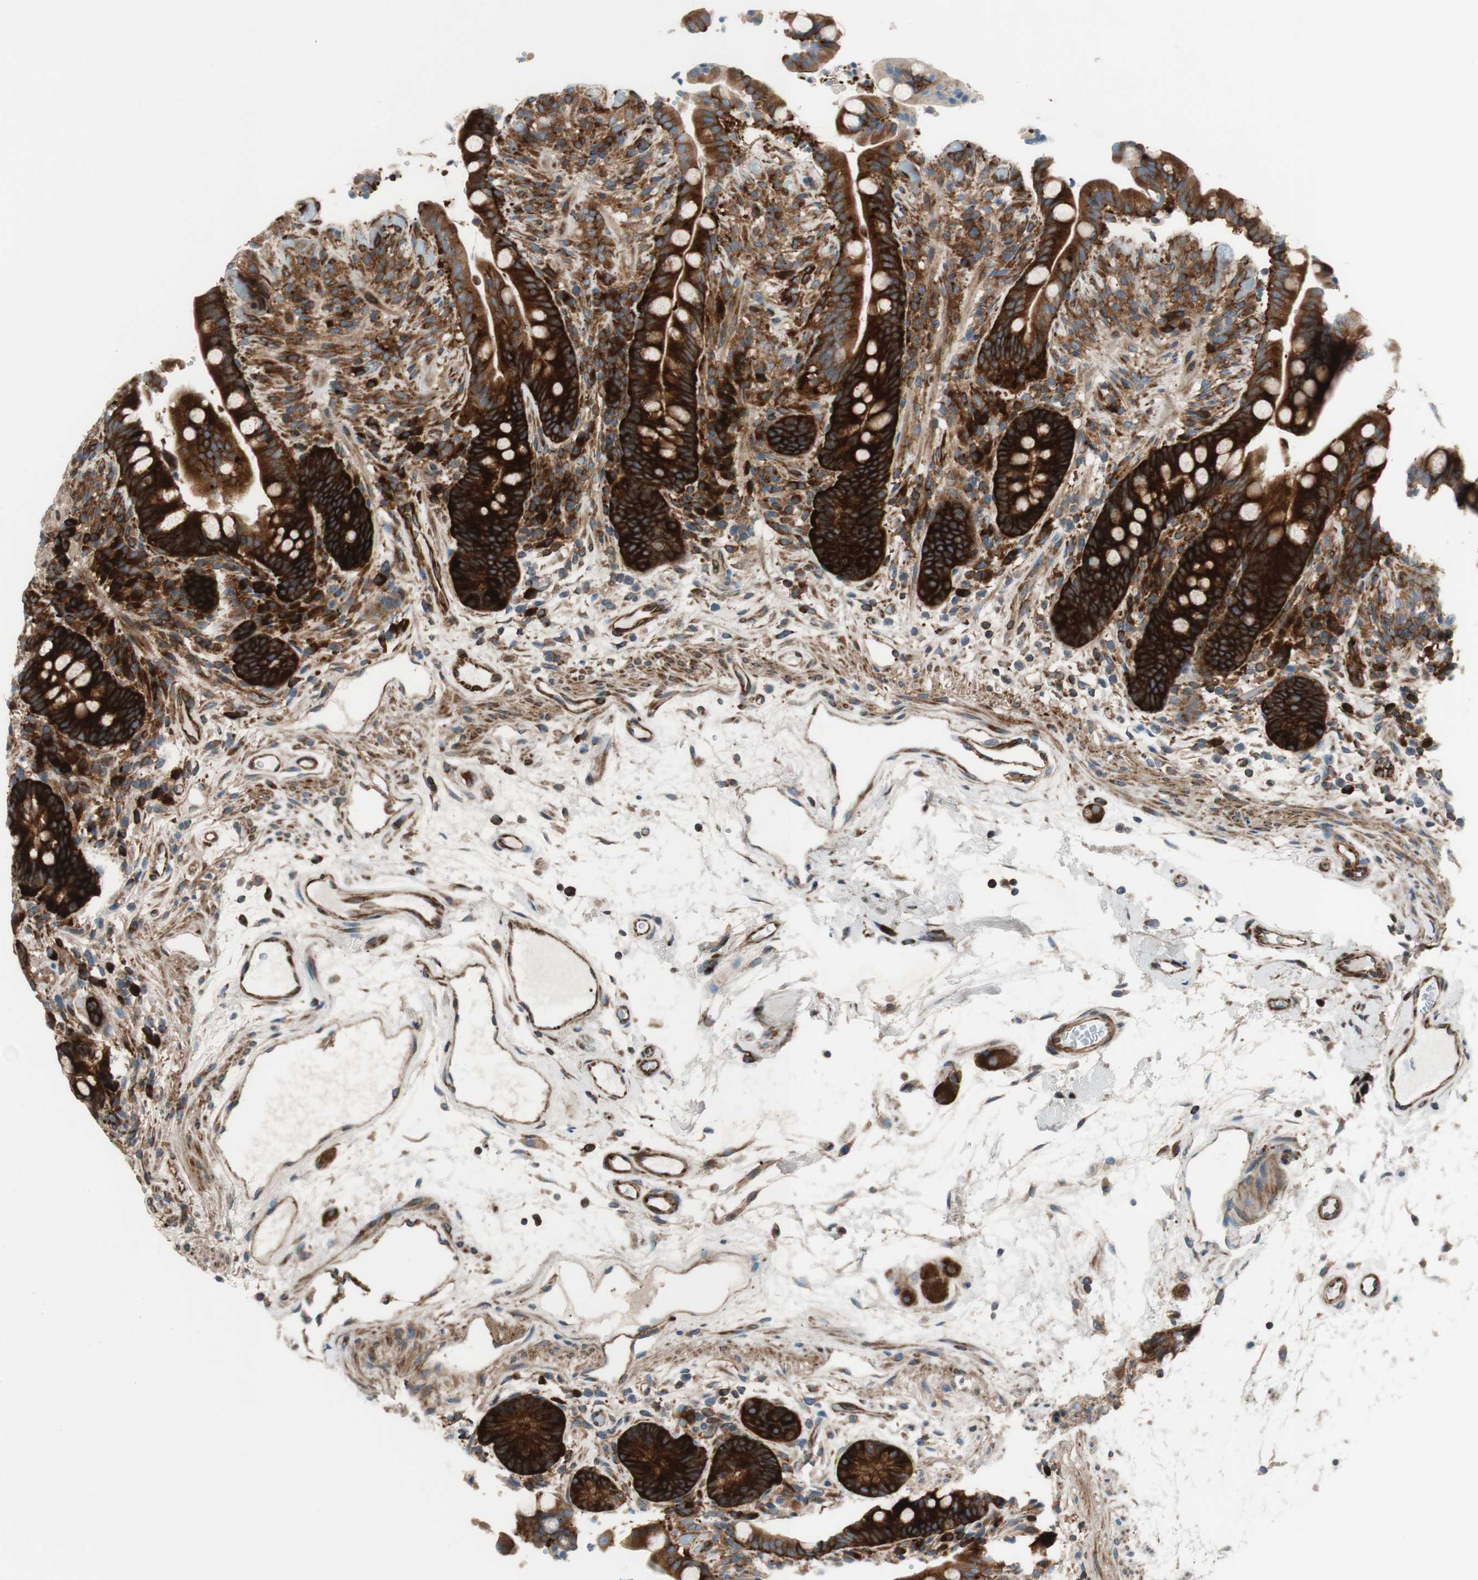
{"staining": {"intensity": "strong", "quantity": ">75%", "location": "cytoplasmic/membranous"}, "tissue": "colon", "cell_type": "Endothelial cells", "image_type": "normal", "snomed": [{"axis": "morphology", "description": "Normal tissue, NOS"}, {"axis": "topography", "description": "Colon"}], "caption": "Colon stained with a brown dye demonstrates strong cytoplasmic/membranous positive positivity in approximately >75% of endothelial cells.", "gene": "CCN4", "patient": {"sex": "male", "age": 73}}